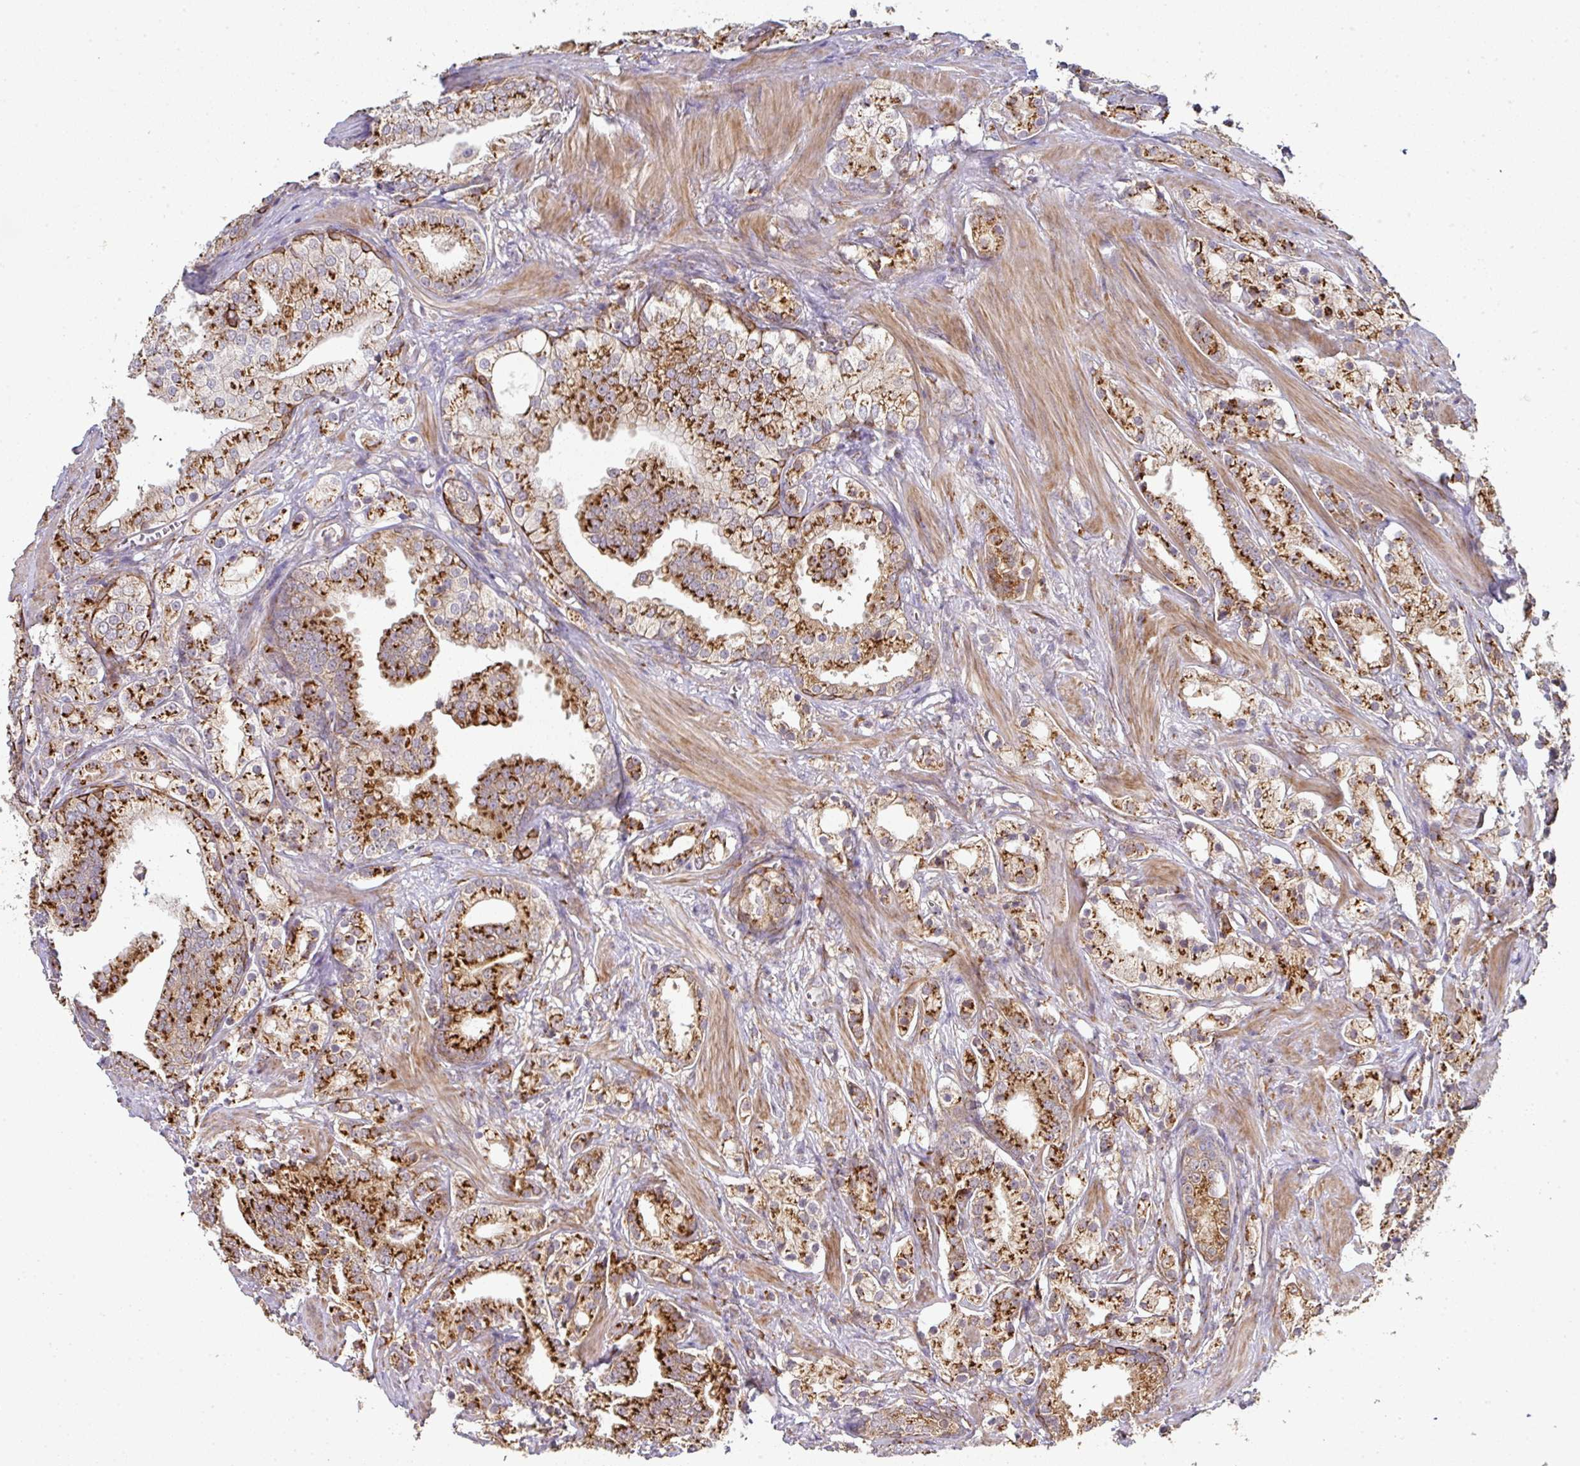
{"staining": {"intensity": "strong", "quantity": ">75%", "location": "cytoplasmic/membranous"}, "tissue": "prostate cancer", "cell_type": "Tumor cells", "image_type": "cancer", "snomed": [{"axis": "morphology", "description": "Adenocarcinoma, High grade"}, {"axis": "topography", "description": "Prostate"}], "caption": "Strong cytoplasmic/membranous staining for a protein is present in about >75% of tumor cells of prostate cancer using immunohistochemistry (IHC).", "gene": "ZNF268", "patient": {"sex": "male", "age": 50}}